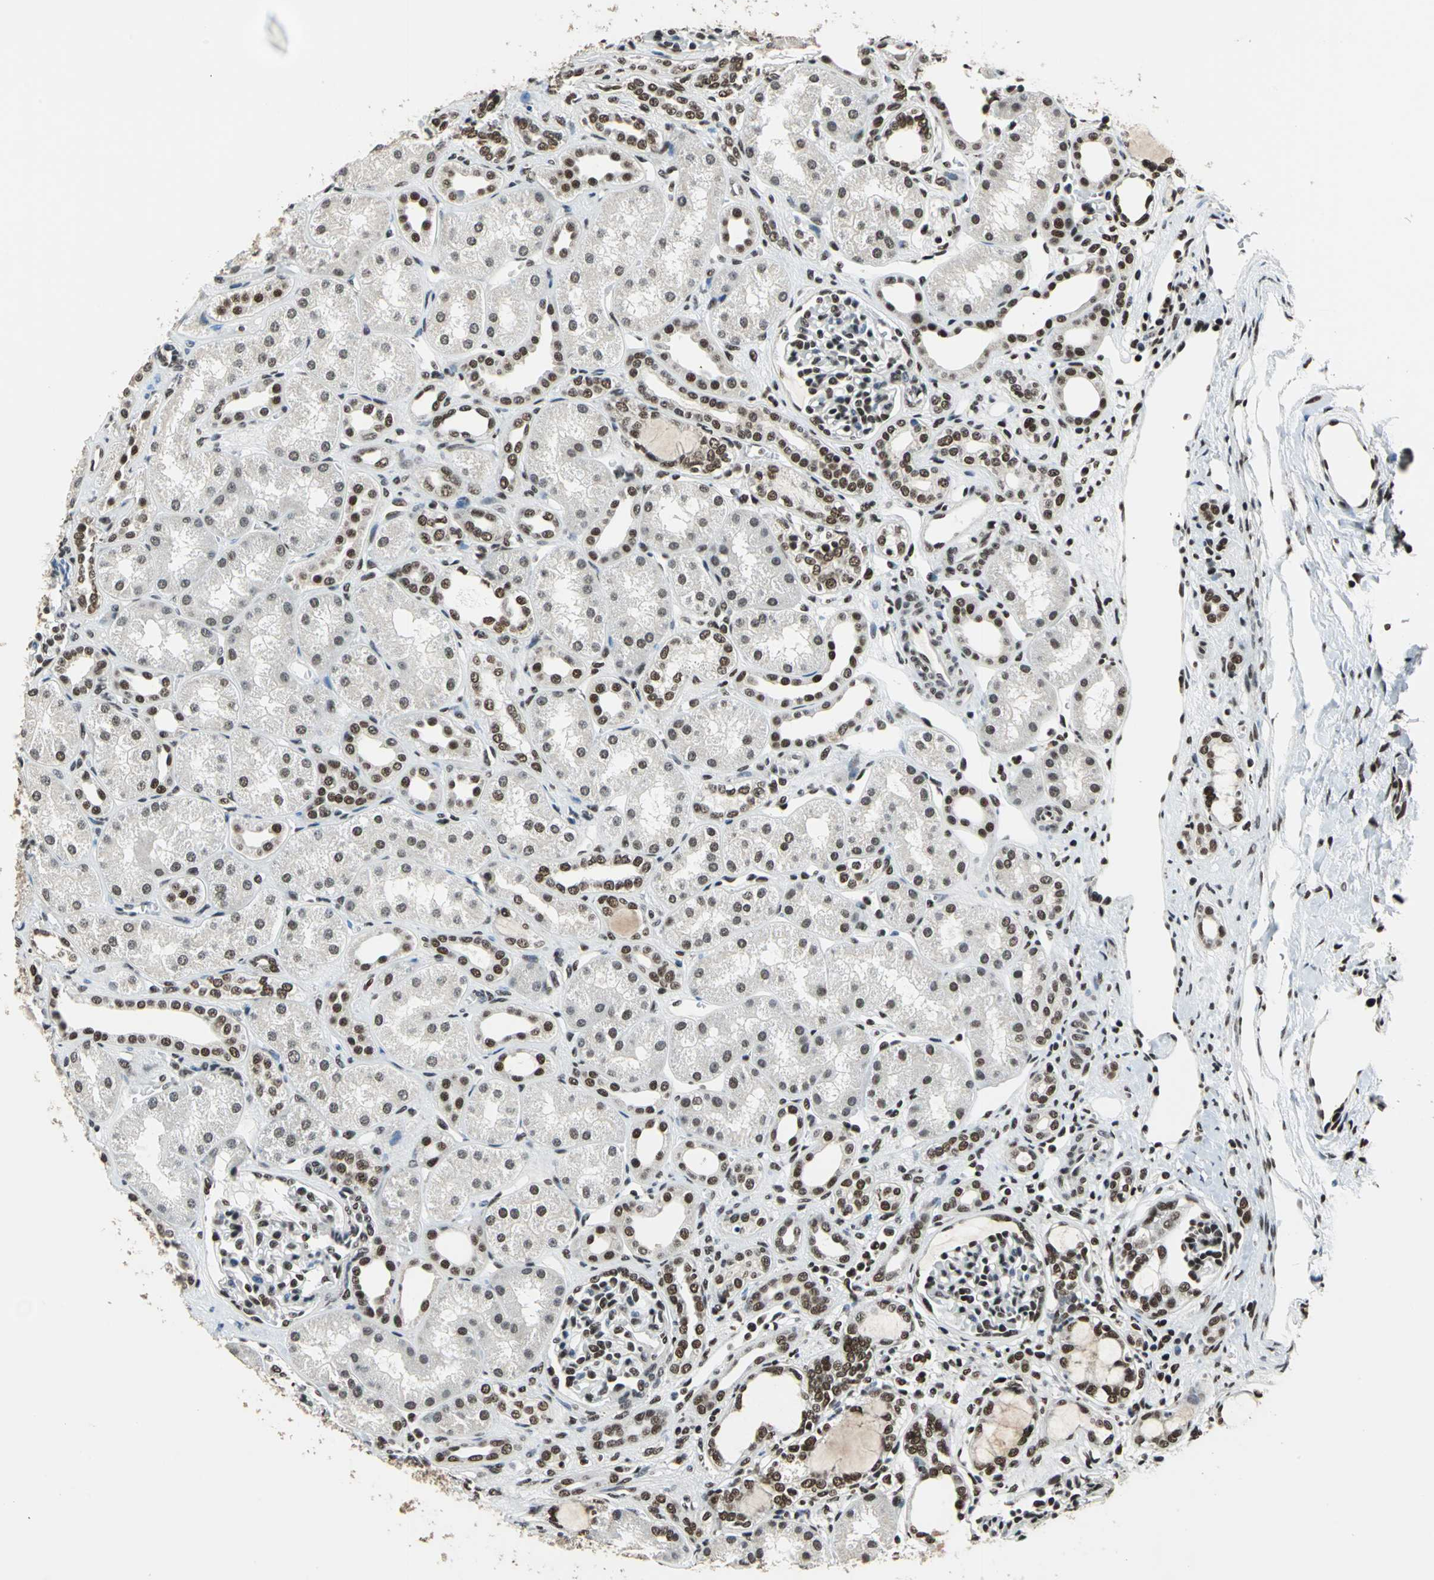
{"staining": {"intensity": "weak", "quantity": "25%-75%", "location": "nuclear"}, "tissue": "kidney", "cell_type": "Cells in glomeruli", "image_type": "normal", "snomed": [{"axis": "morphology", "description": "Normal tissue, NOS"}, {"axis": "topography", "description": "Kidney"}], "caption": "Cells in glomeruli display low levels of weak nuclear staining in about 25%-75% of cells in benign human kidney.", "gene": "BCLAF1", "patient": {"sex": "male", "age": 7}}